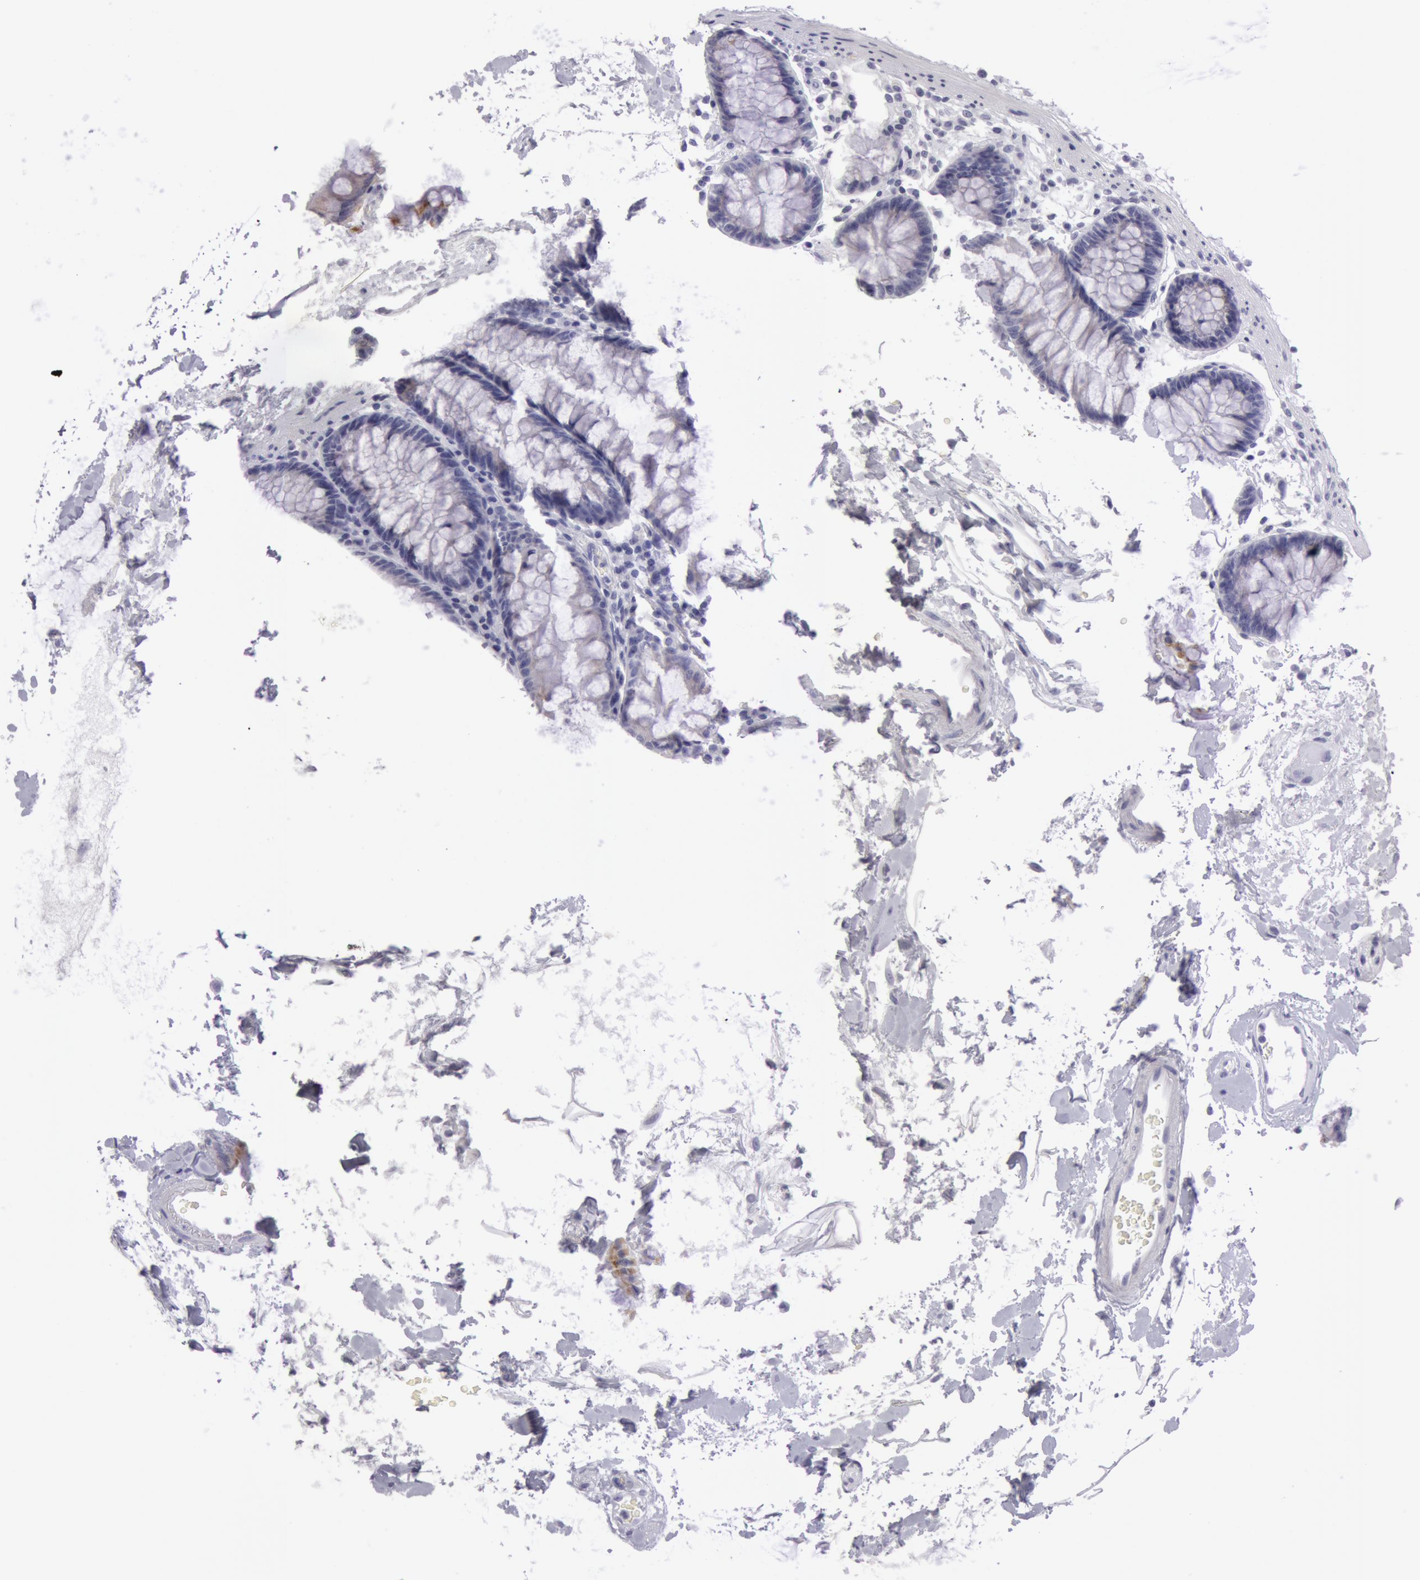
{"staining": {"intensity": "negative", "quantity": "none", "location": "none"}, "tissue": "colon", "cell_type": "Endothelial cells", "image_type": "normal", "snomed": [{"axis": "morphology", "description": "Normal tissue, NOS"}, {"axis": "morphology", "description": "Adenocarcinoma, NOS"}, {"axis": "topography", "description": "Colon"}], "caption": "IHC image of benign colon stained for a protein (brown), which reveals no staining in endothelial cells.", "gene": "AMACR", "patient": {"sex": "male", "age": 76}}